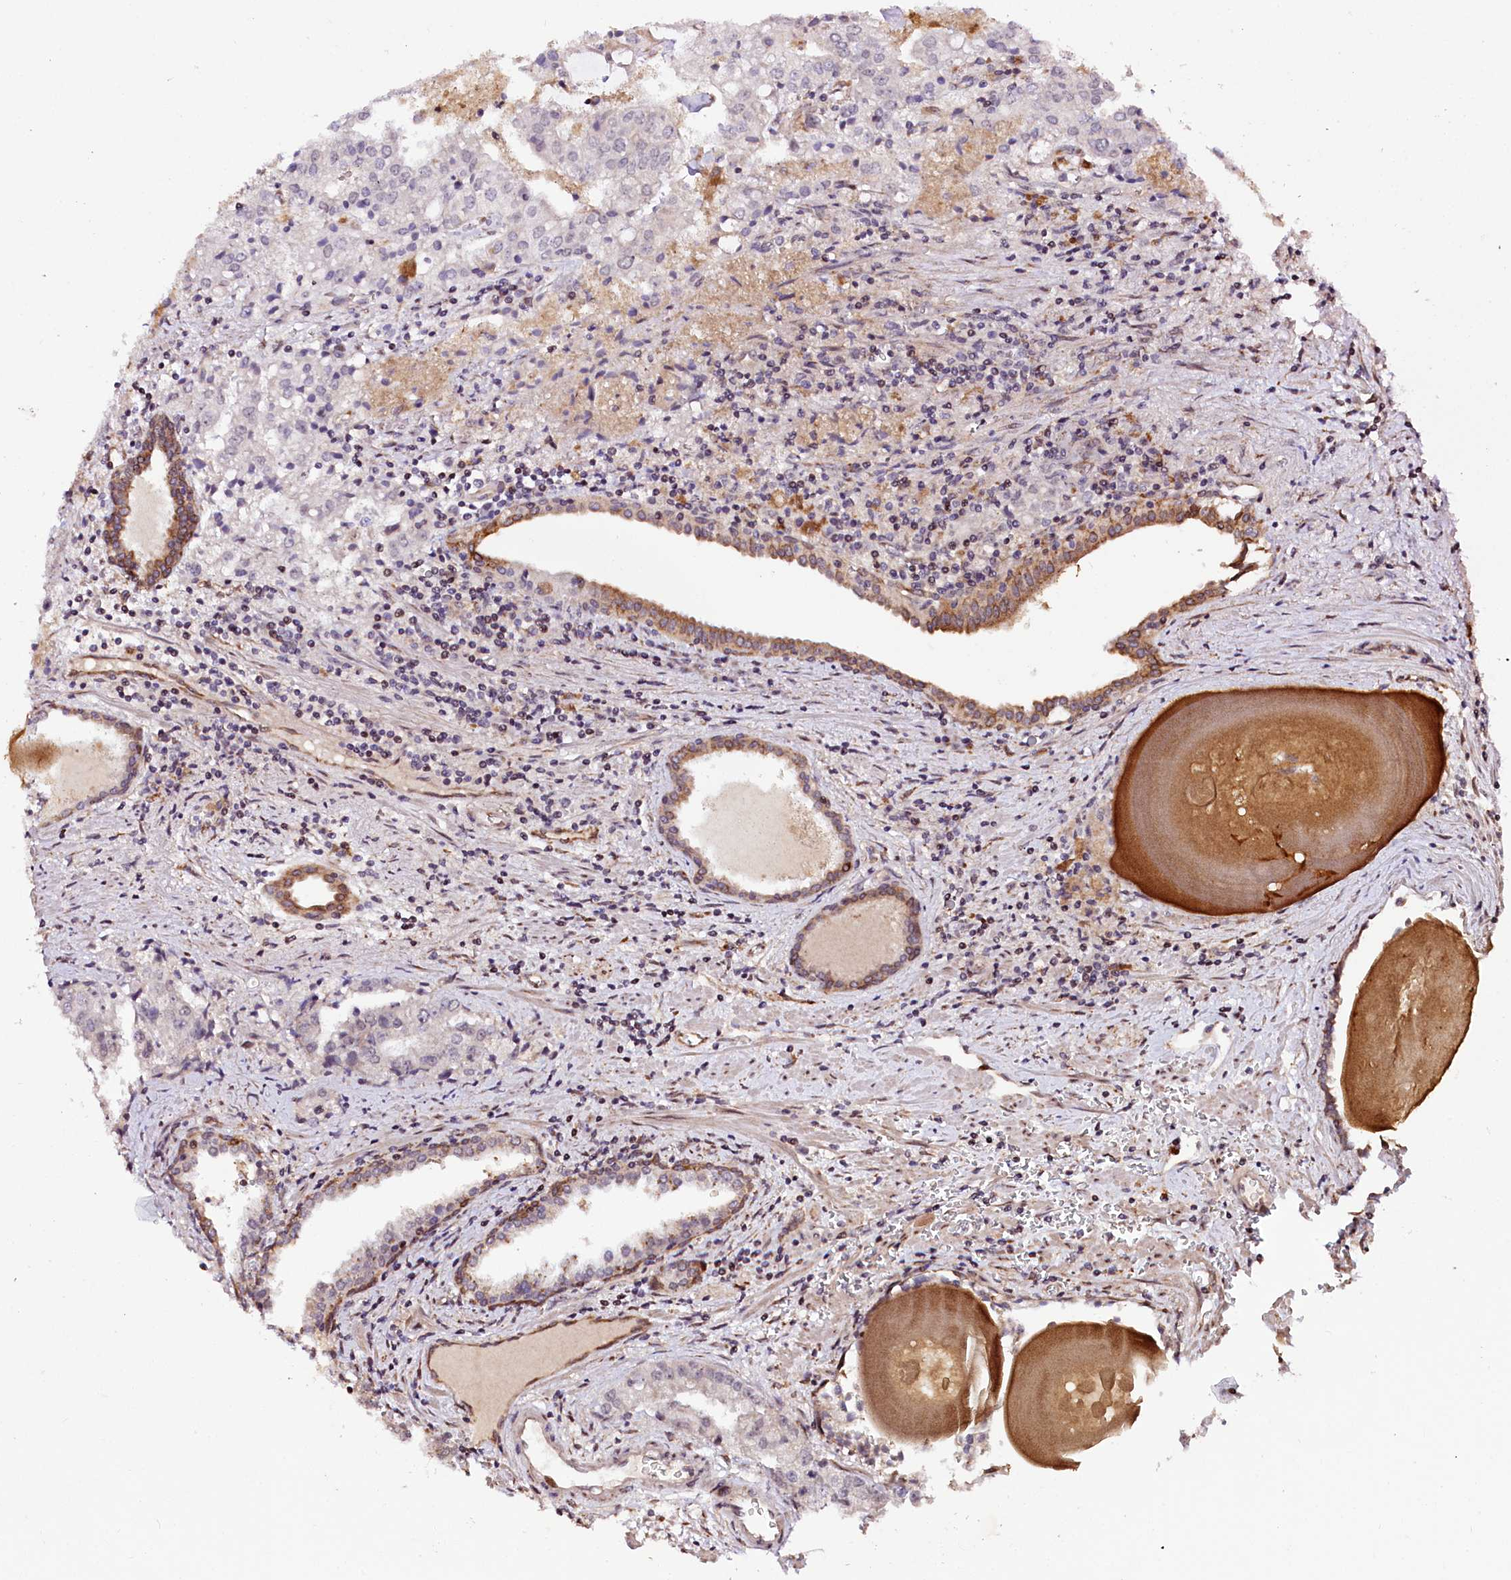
{"staining": {"intensity": "negative", "quantity": "none", "location": "none"}, "tissue": "prostate cancer", "cell_type": "Tumor cells", "image_type": "cancer", "snomed": [{"axis": "morphology", "description": "Adenocarcinoma, High grade"}, {"axis": "topography", "description": "Prostate"}], "caption": "There is no significant positivity in tumor cells of prostate cancer. (Brightfield microscopy of DAB (3,3'-diaminobenzidine) immunohistochemistry (IHC) at high magnification).", "gene": "CUTC", "patient": {"sex": "male", "age": 68}}